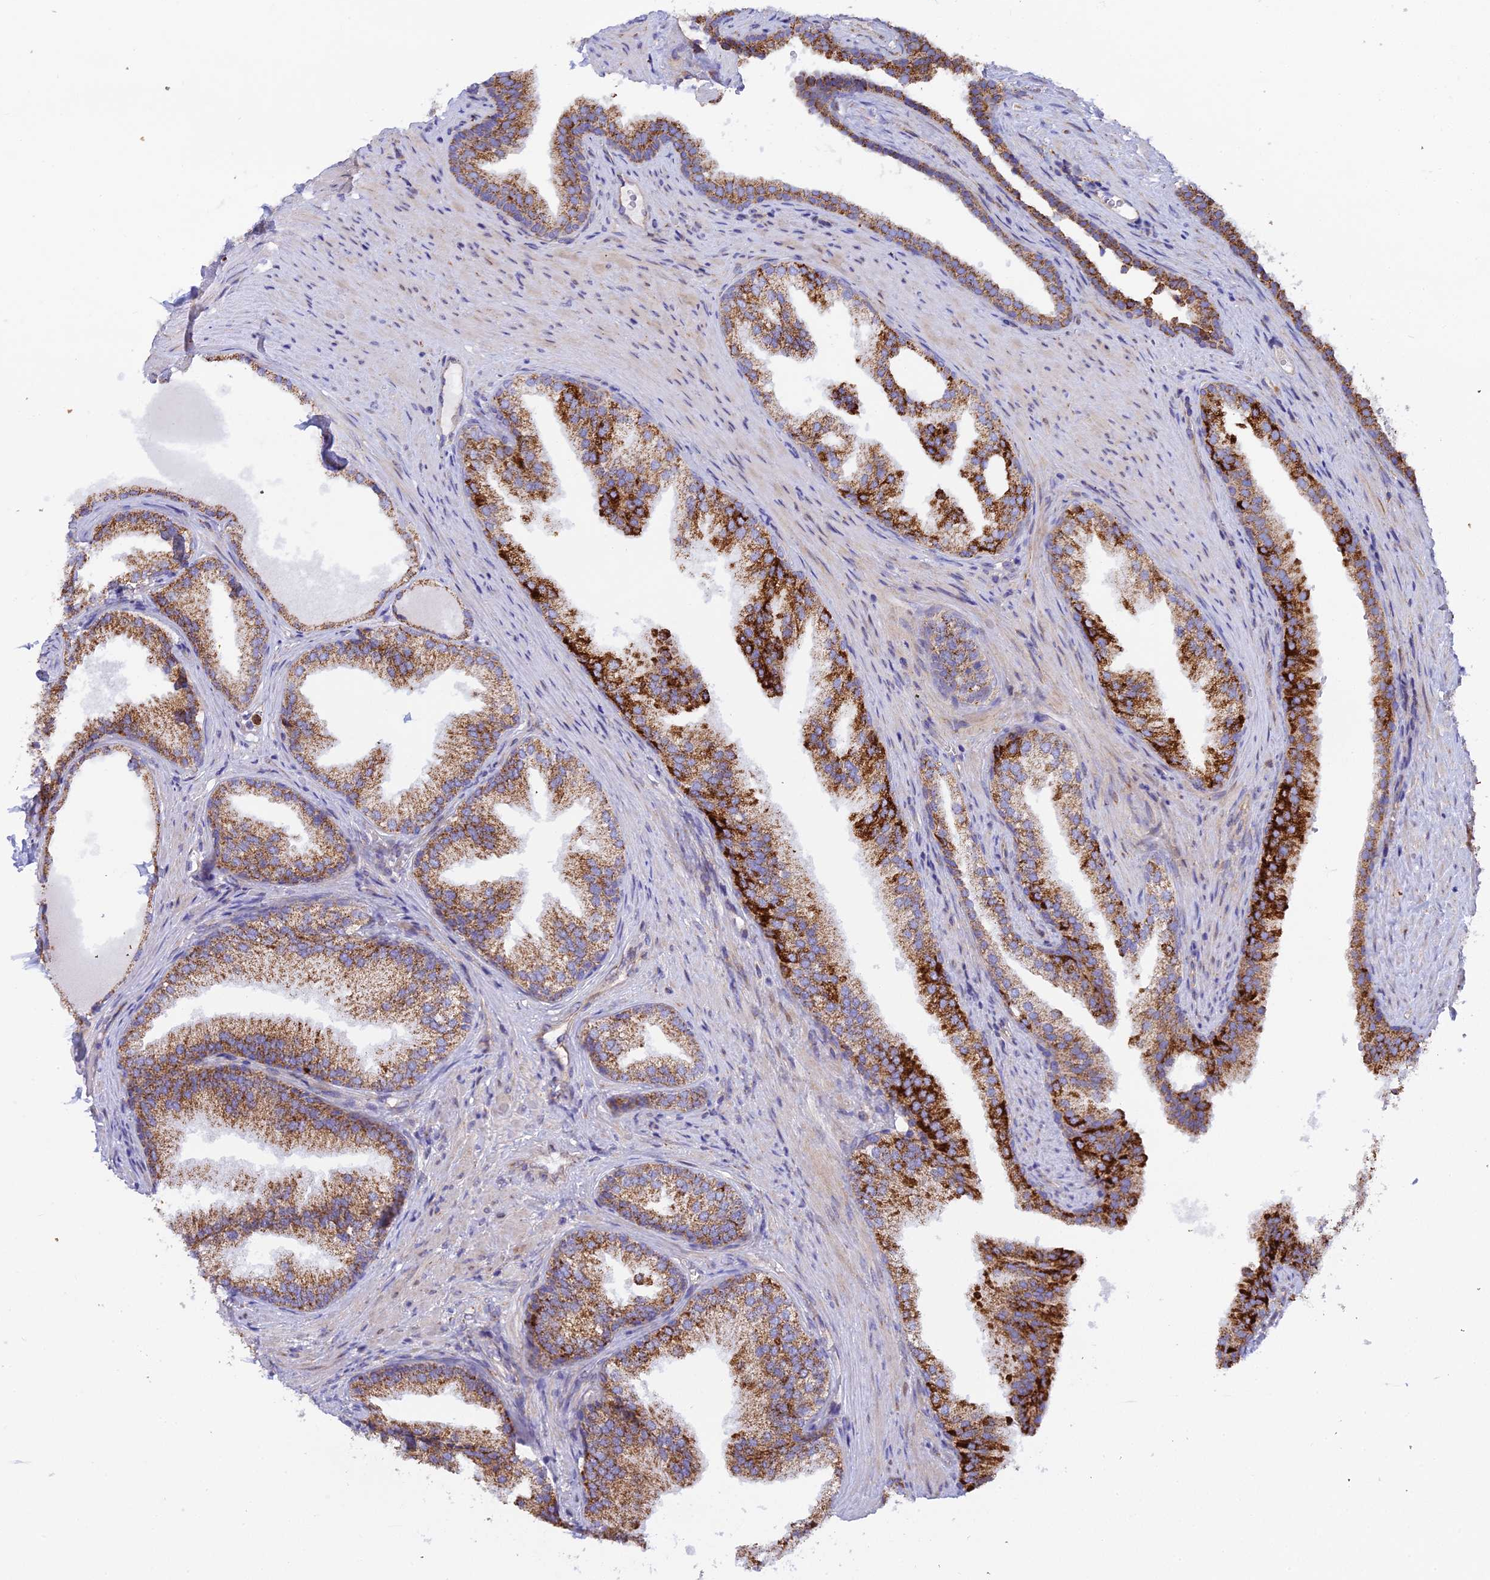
{"staining": {"intensity": "strong", "quantity": ">75%", "location": "cytoplasmic/membranous"}, "tissue": "prostate", "cell_type": "Glandular cells", "image_type": "normal", "snomed": [{"axis": "morphology", "description": "Normal tissue, NOS"}, {"axis": "topography", "description": "Prostate"}], "caption": "Immunohistochemistry (IHC) image of normal prostate: human prostate stained using IHC reveals high levels of strong protein expression localized specifically in the cytoplasmic/membranous of glandular cells, appearing as a cytoplasmic/membranous brown color.", "gene": "CLCN7", "patient": {"sex": "male", "age": 76}}